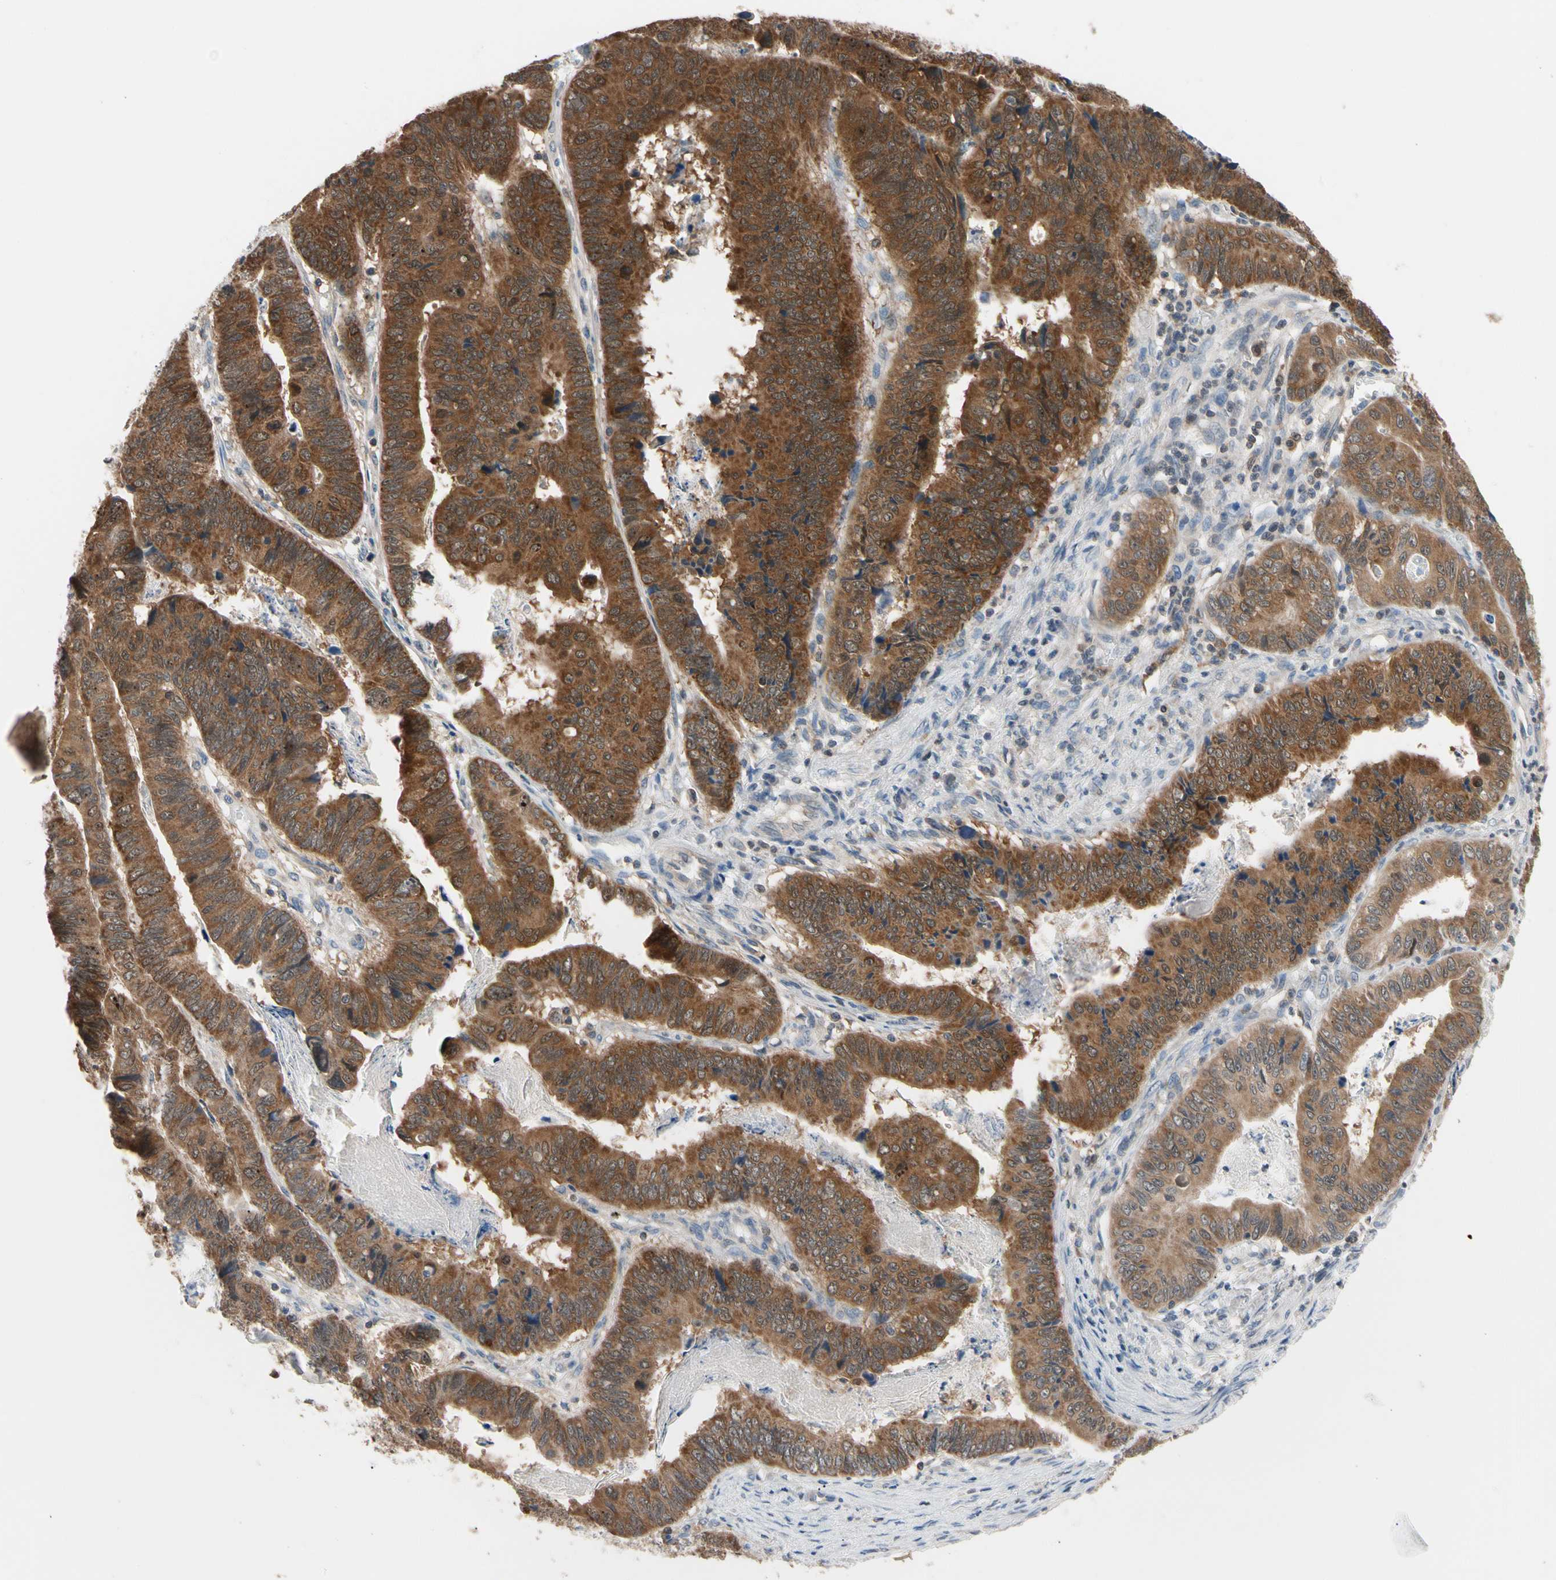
{"staining": {"intensity": "strong", "quantity": ">75%", "location": "cytoplasmic/membranous"}, "tissue": "stomach cancer", "cell_type": "Tumor cells", "image_type": "cancer", "snomed": [{"axis": "morphology", "description": "Adenocarcinoma, NOS"}, {"axis": "topography", "description": "Stomach, lower"}], "caption": "About >75% of tumor cells in human adenocarcinoma (stomach) show strong cytoplasmic/membranous protein positivity as visualized by brown immunohistochemical staining.", "gene": "MTHFS", "patient": {"sex": "male", "age": 77}}